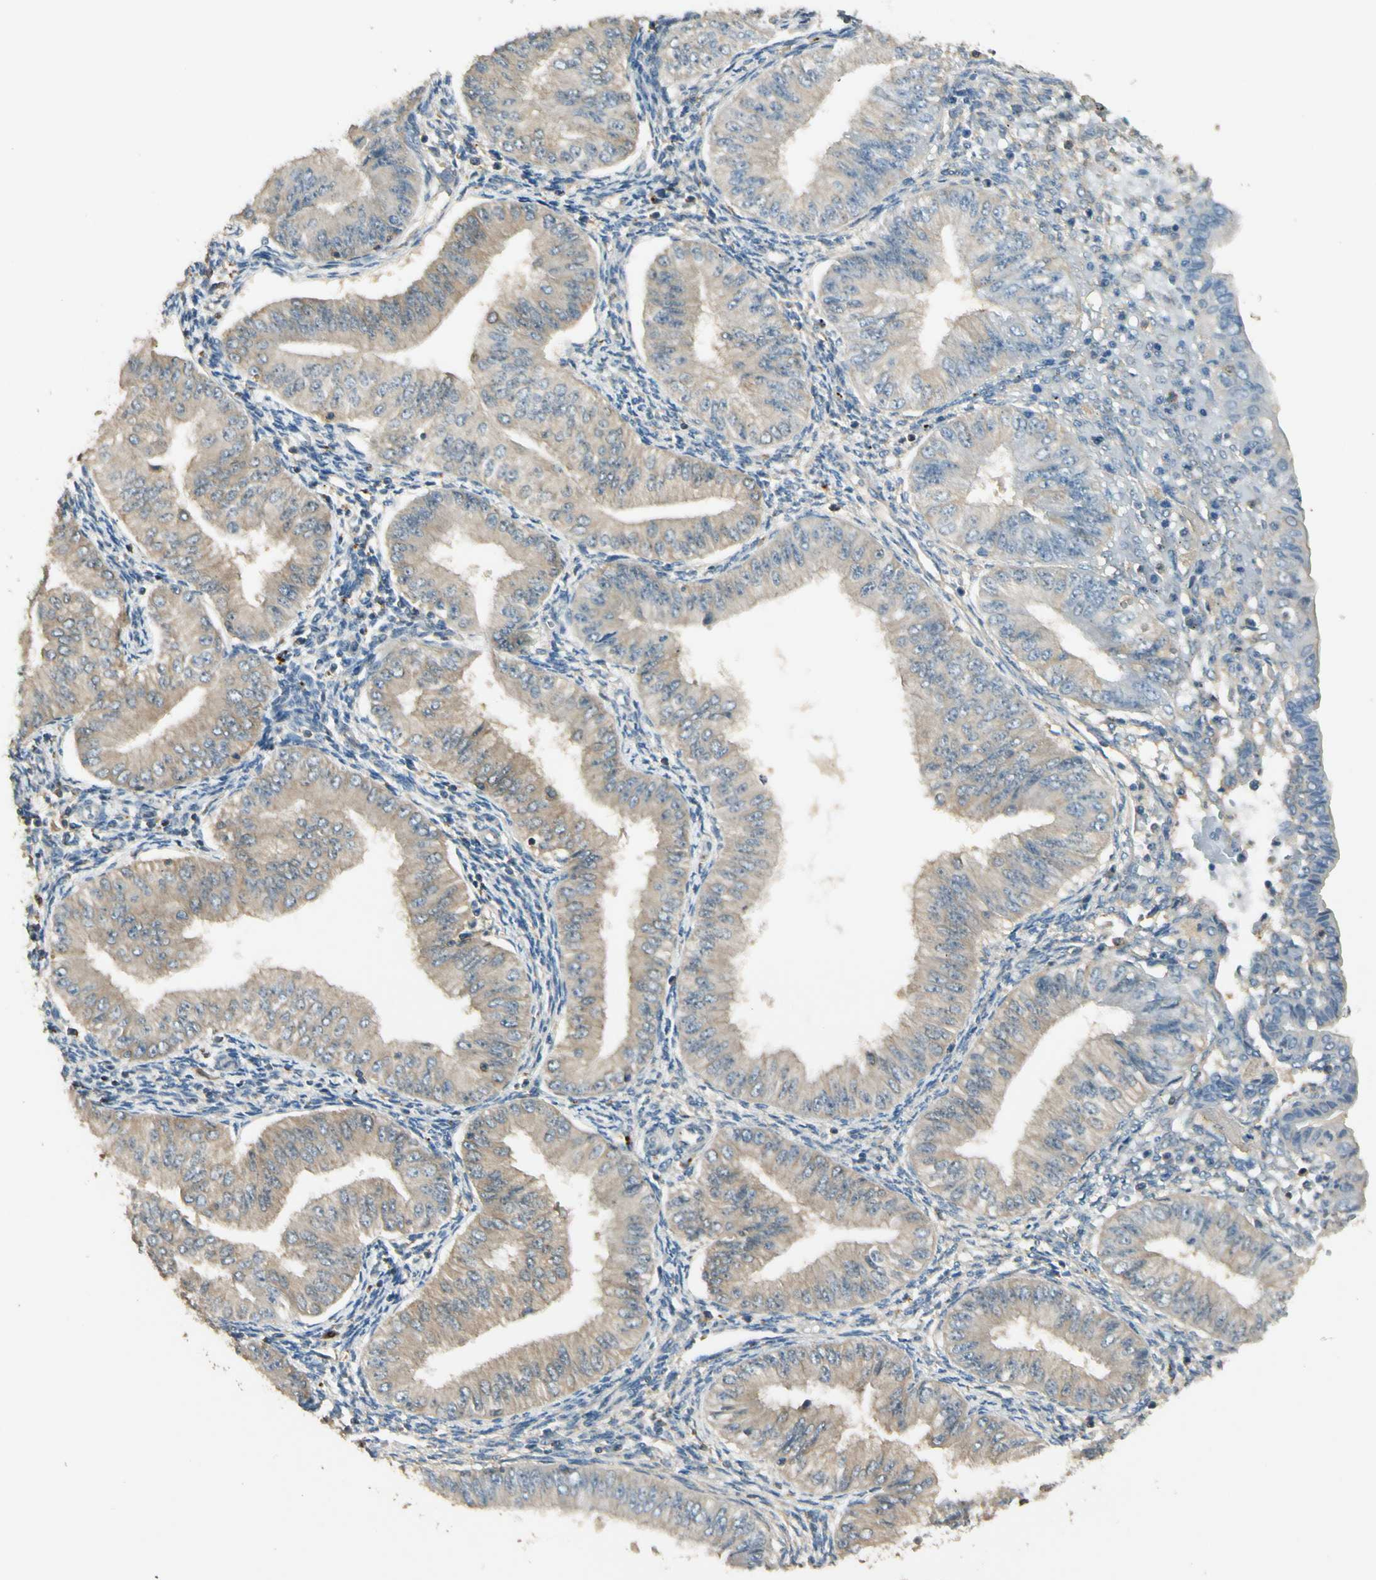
{"staining": {"intensity": "weak", "quantity": ">75%", "location": "cytoplasmic/membranous"}, "tissue": "endometrial cancer", "cell_type": "Tumor cells", "image_type": "cancer", "snomed": [{"axis": "morphology", "description": "Normal tissue, NOS"}, {"axis": "morphology", "description": "Adenocarcinoma, NOS"}, {"axis": "topography", "description": "Endometrium"}], "caption": "Immunohistochemistry (IHC) staining of endometrial cancer, which shows low levels of weak cytoplasmic/membranous expression in approximately >75% of tumor cells indicating weak cytoplasmic/membranous protein positivity. The staining was performed using DAB (brown) for protein detection and nuclei were counterstained in hematoxylin (blue).", "gene": "PLXNA1", "patient": {"sex": "female", "age": 53}}